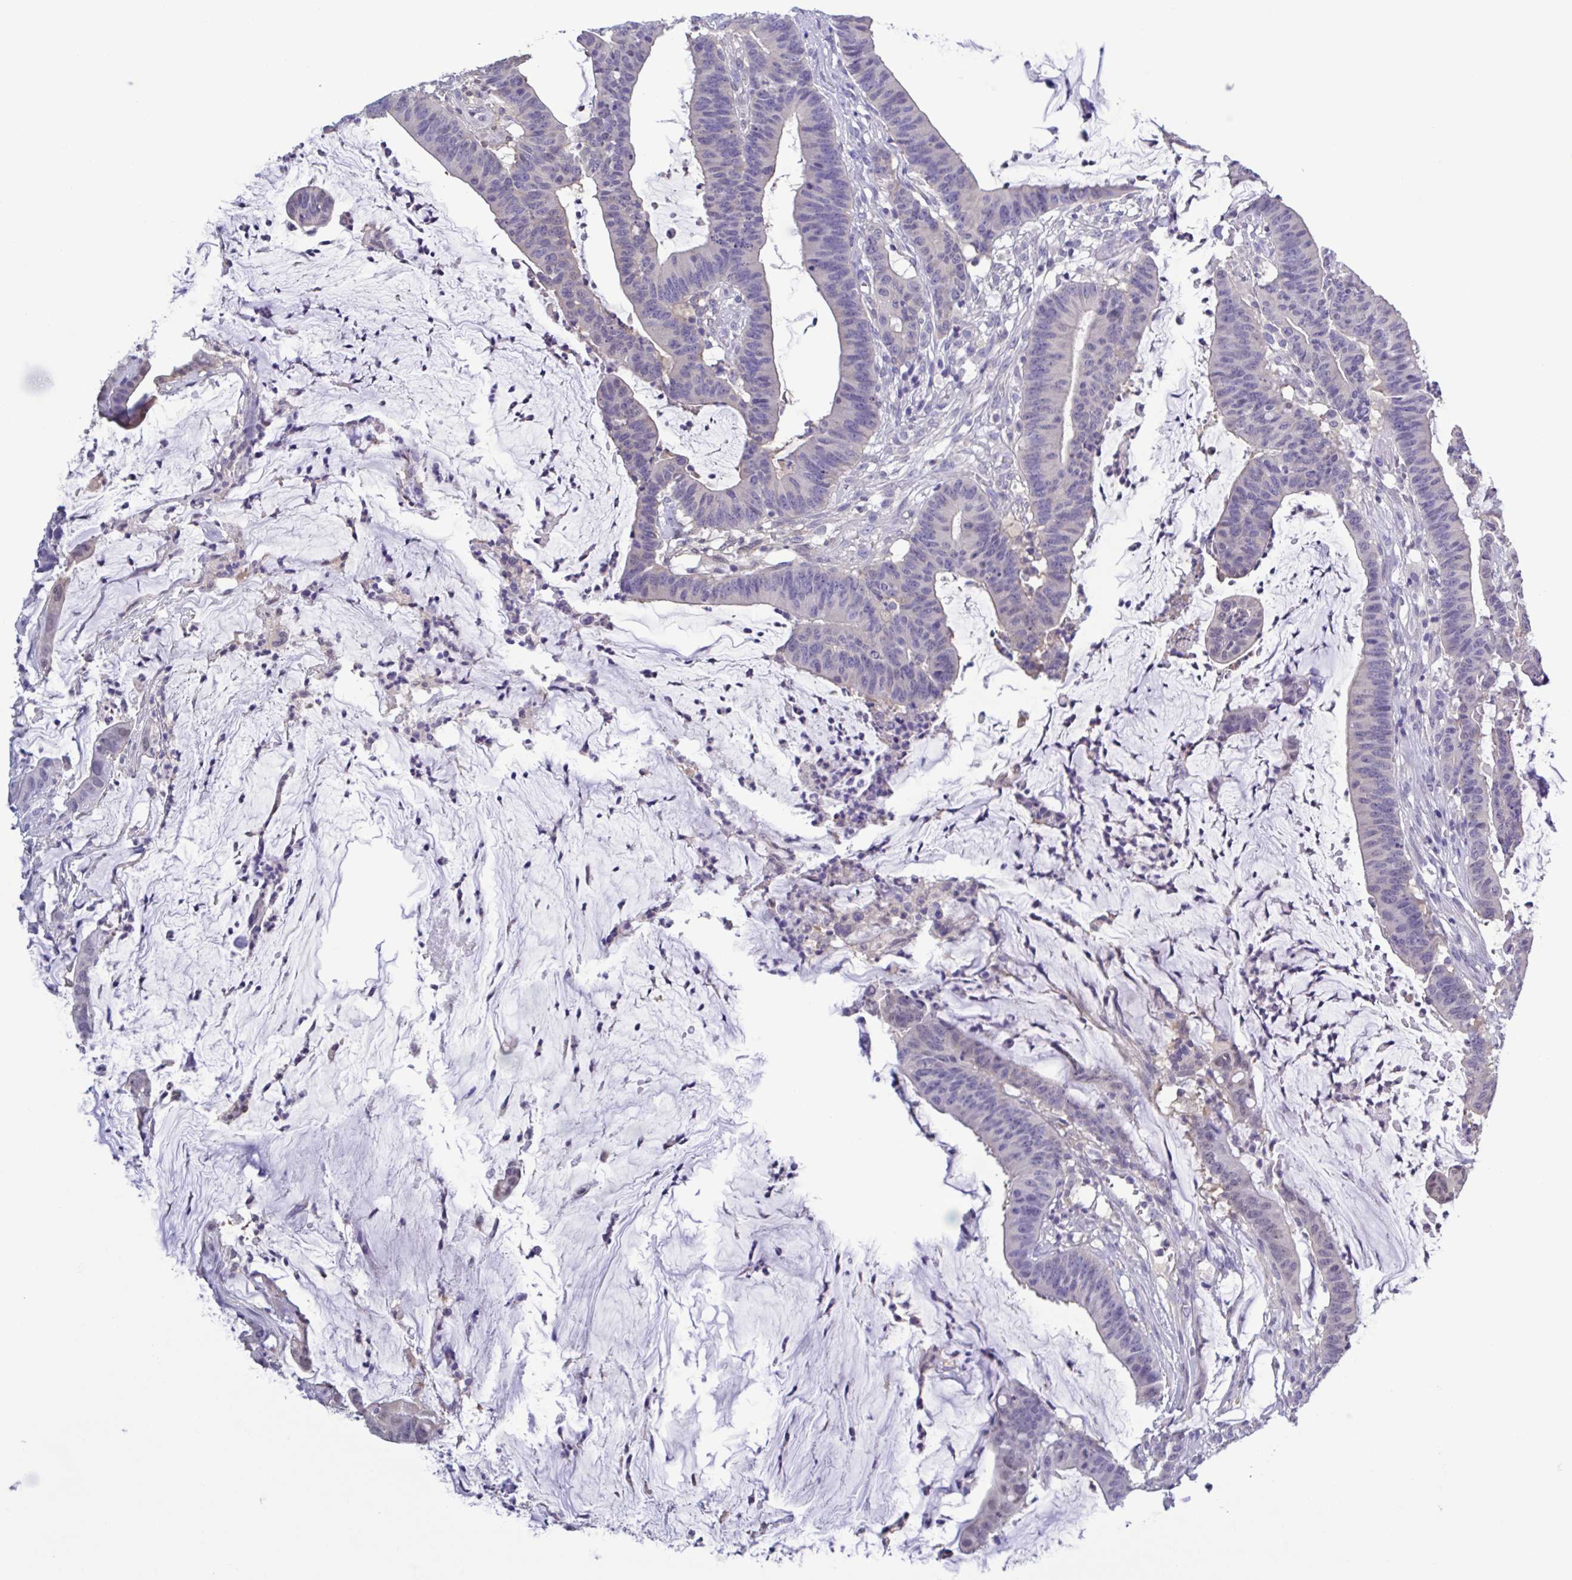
{"staining": {"intensity": "negative", "quantity": "none", "location": "none"}, "tissue": "colorectal cancer", "cell_type": "Tumor cells", "image_type": "cancer", "snomed": [{"axis": "morphology", "description": "Adenocarcinoma, NOS"}, {"axis": "topography", "description": "Colon"}], "caption": "Tumor cells show no significant positivity in colorectal cancer (adenocarcinoma). (DAB immunohistochemistry (IHC) with hematoxylin counter stain).", "gene": "LDHC", "patient": {"sex": "female", "age": 78}}